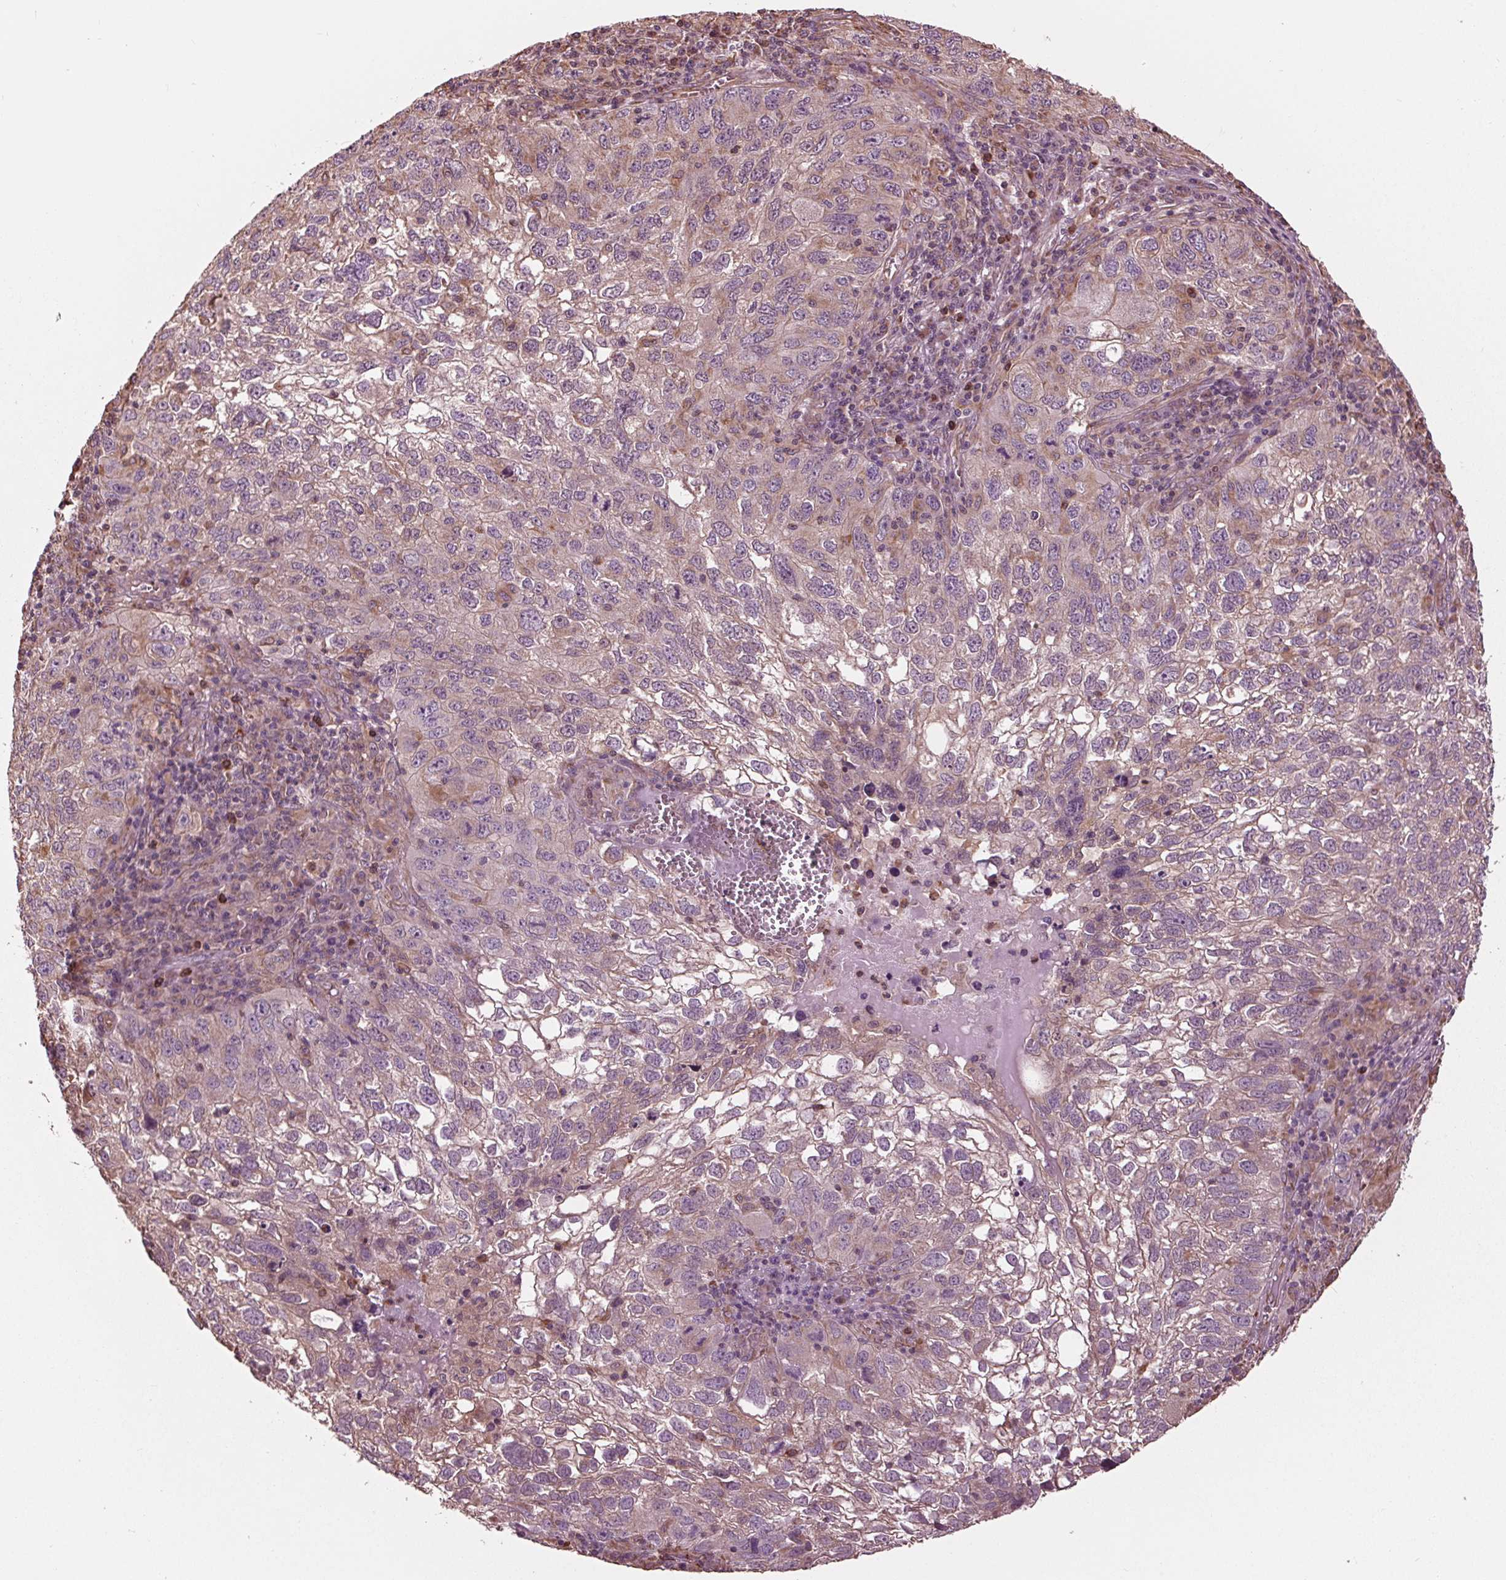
{"staining": {"intensity": "weak", "quantity": "<25%", "location": "cytoplasmic/membranous"}, "tissue": "cervical cancer", "cell_type": "Tumor cells", "image_type": "cancer", "snomed": [{"axis": "morphology", "description": "Squamous cell carcinoma, NOS"}, {"axis": "topography", "description": "Cervix"}], "caption": "This is a micrograph of immunohistochemistry (IHC) staining of cervical cancer (squamous cell carcinoma), which shows no positivity in tumor cells.", "gene": "RNPEP", "patient": {"sex": "female", "age": 55}}